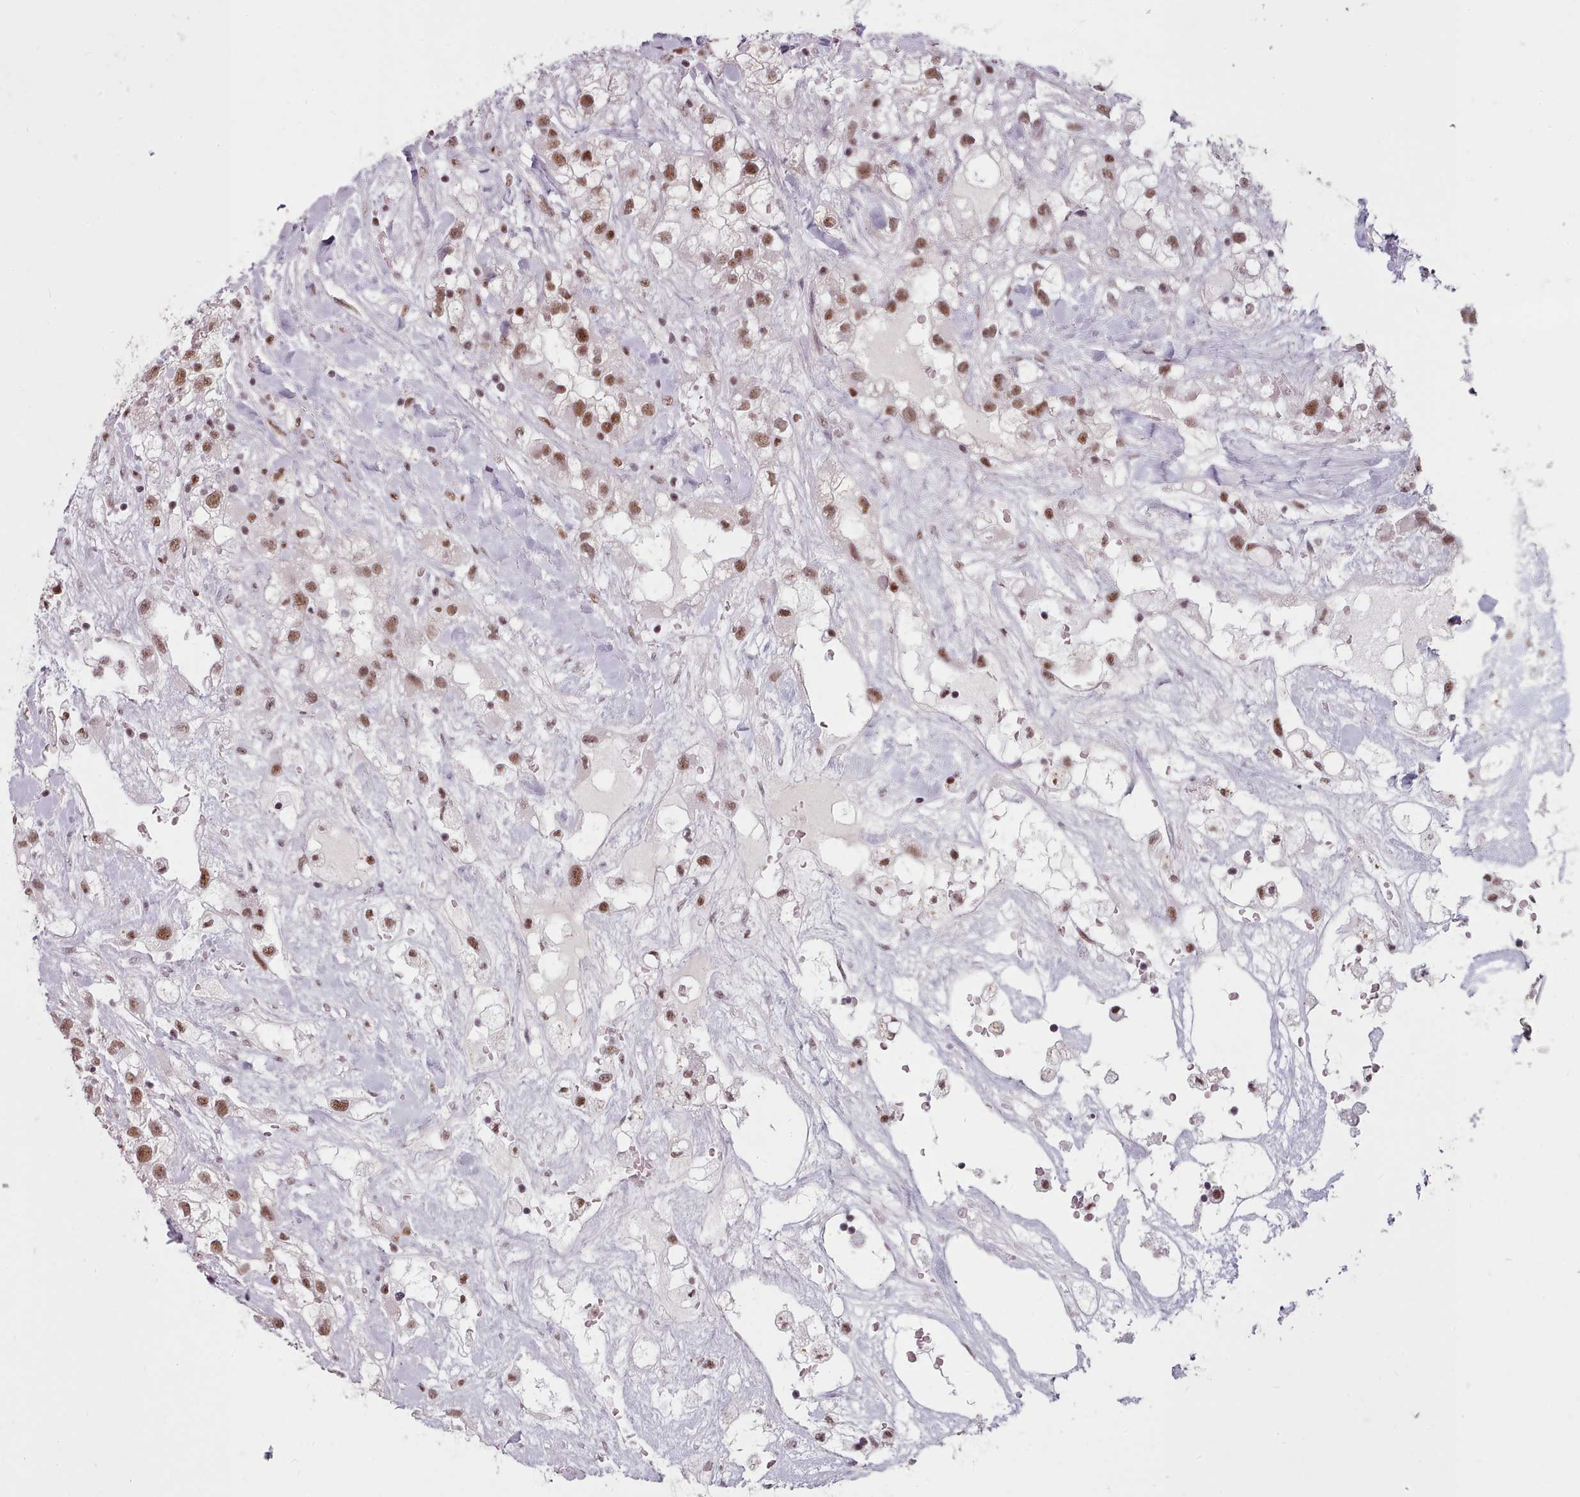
{"staining": {"intensity": "moderate", "quantity": ">75%", "location": "nuclear"}, "tissue": "renal cancer", "cell_type": "Tumor cells", "image_type": "cancer", "snomed": [{"axis": "morphology", "description": "Adenocarcinoma, NOS"}, {"axis": "topography", "description": "Kidney"}], "caption": "Immunohistochemical staining of renal cancer displays moderate nuclear protein positivity in approximately >75% of tumor cells.", "gene": "SRRM1", "patient": {"sex": "male", "age": 59}}